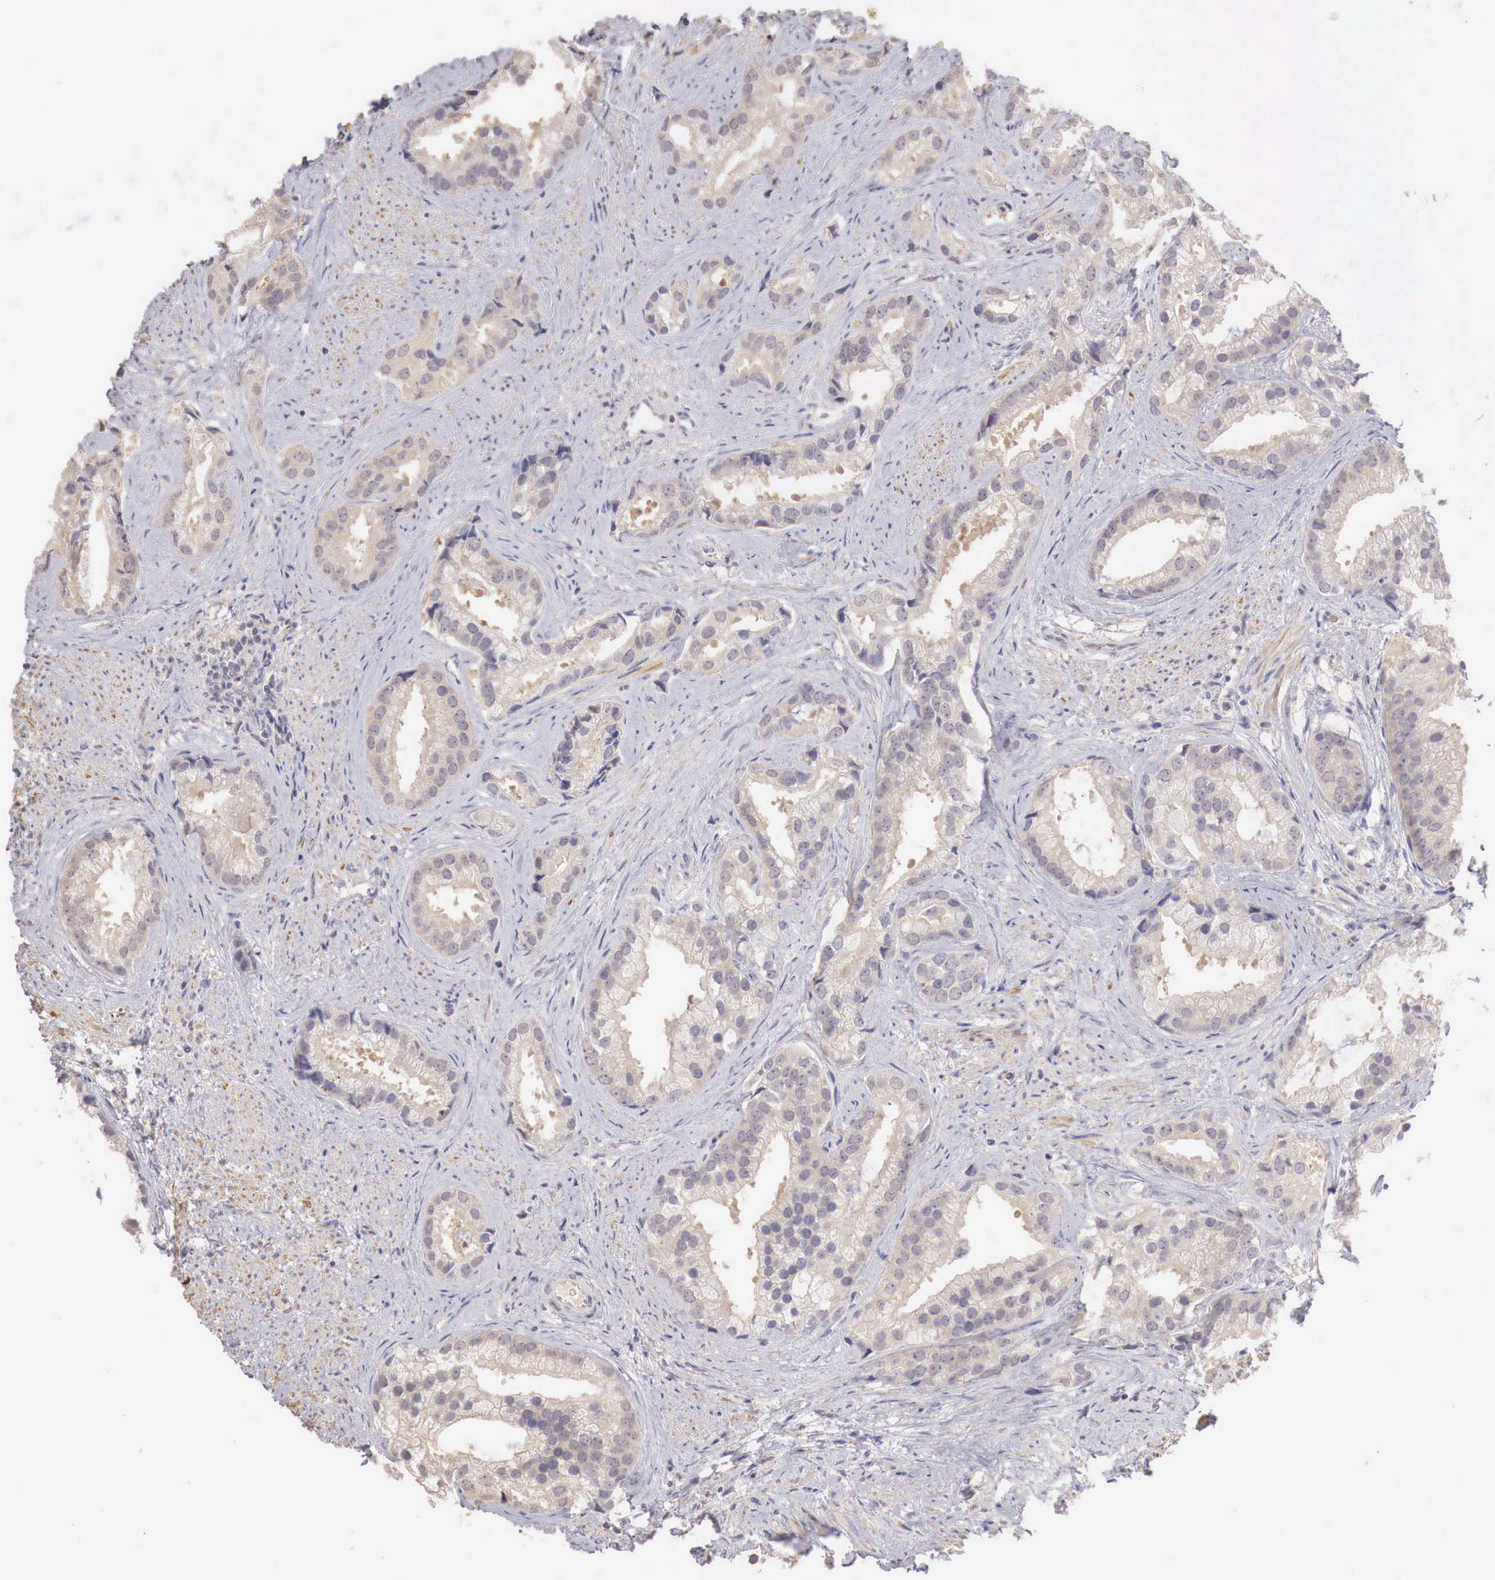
{"staining": {"intensity": "weak", "quantity": ">75%", "location": "cytoplasmic/membranous"}, "tissue": "prostate cancer", "cell_type": "Tumor cells", "image_type": "cancer", "snomed": [{"axis": "morphology", "description": "Adenocarcinoma, Medium grade"}, {"axis": "topography", "description": "Prostate"}], "caption": "An IHC photomicrograph of tumor tissue is shown. Protein staining in brown labels weak cytoplasmic/membranous positivity in prostate adenocarcinoma (medium-grade) within tumor cells.", "gene": "TBC1D9", "patient": {"sex": "male", "age": 65}}